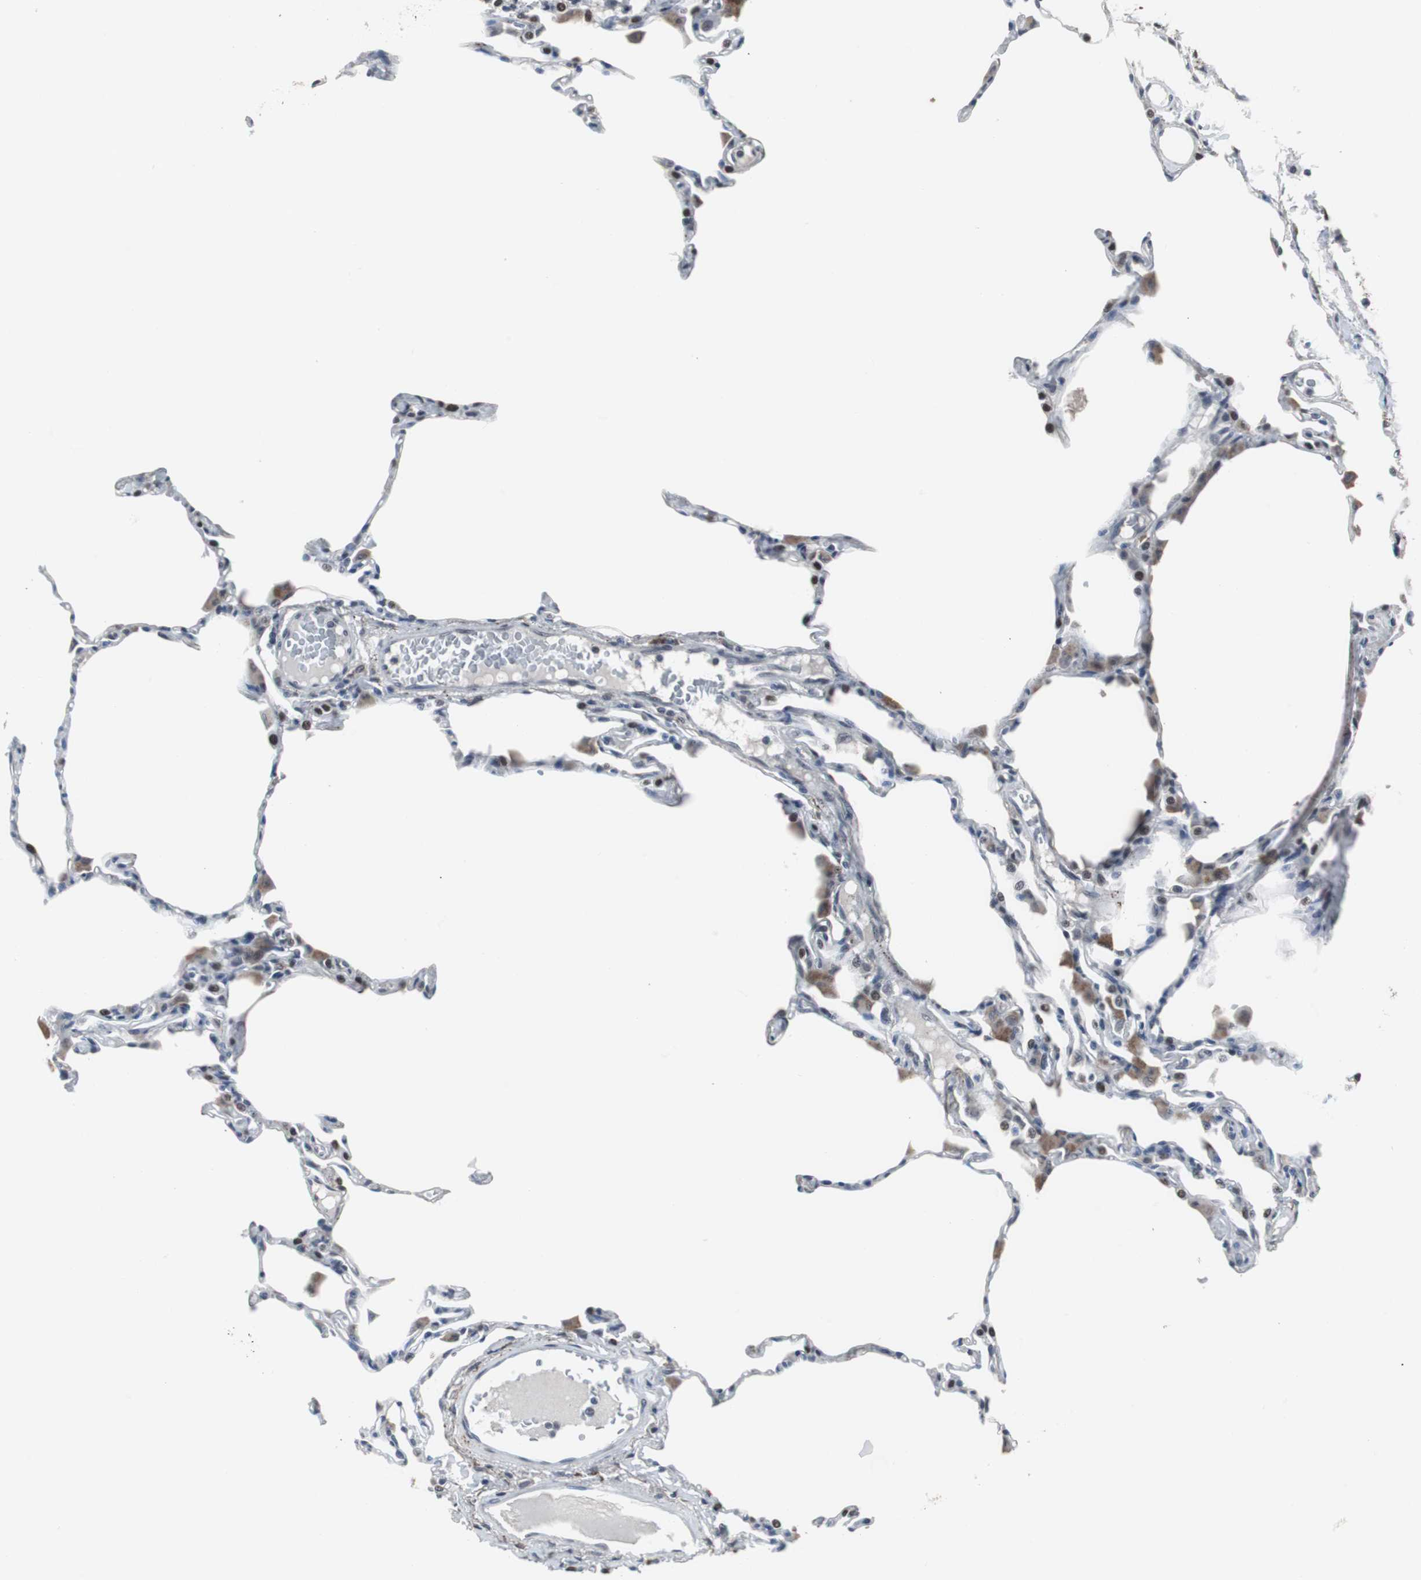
{"staining": {"intensity": "strong", "quantity": ">75%", "location": "nuclear"}, "tissue": "lung", "cell_type": "Alveolar cells", "image_type": "normal", "snomed": [{"axis": "morphology", "description": "Normal tissue, NOS"}, {"axis": "topography", "description": "Lung"}], "caption": "Alveolar cells show strong nuclear positivity in approximately >75% of cells in unremarkable lung.", "gene": "FOXP4", "patient": {"sex": "female", "age": 49}}